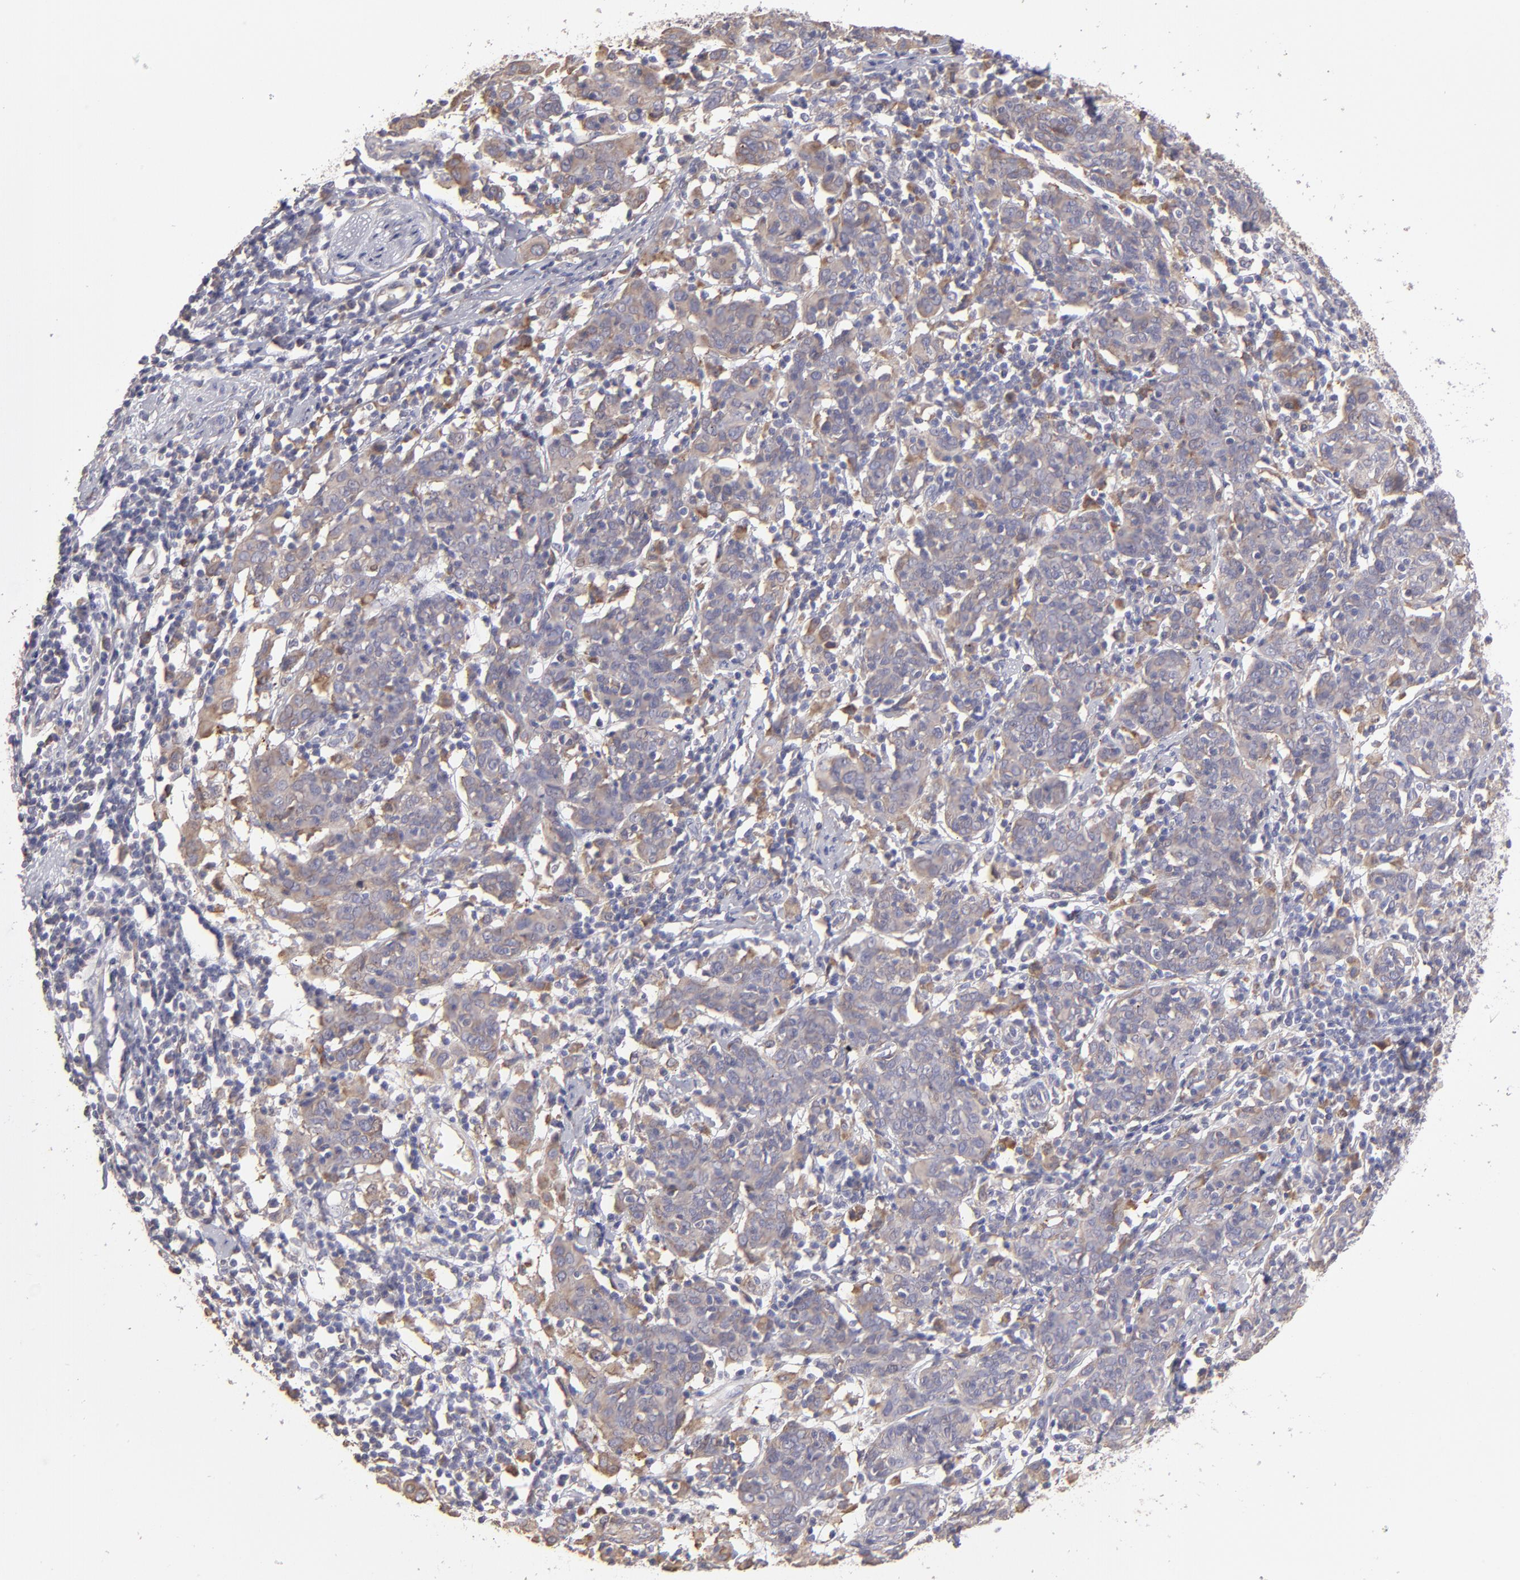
{"staining": {"intensity": "weak", "quantity": ">75%", "location": "cytoplasmic/membranous"}, "tissue": "cervical cancer", "cell_type": "Tumor cells", "image_type": "cancer", "snomed": [{"axis": "morphology", "description": "Normal tissue, NOS"}, {"axis": "morphology", "description": "Squamous cell carcinoma, NOS"}, {"axis": "topography", "description": "Cervix"}], "caption": "The photomicrograph exhibits staining of cervical cancer (squamous cell carcinoma), revealing weak cytoplasmic/membranous protein staining (brown color) within tumor cells. Immunohistochemistry (ihc) stains the protein of interest in brown and the nuclei are stained blue.", "gene": "CALR", "patient": {"sex": "female", "age": 67}}